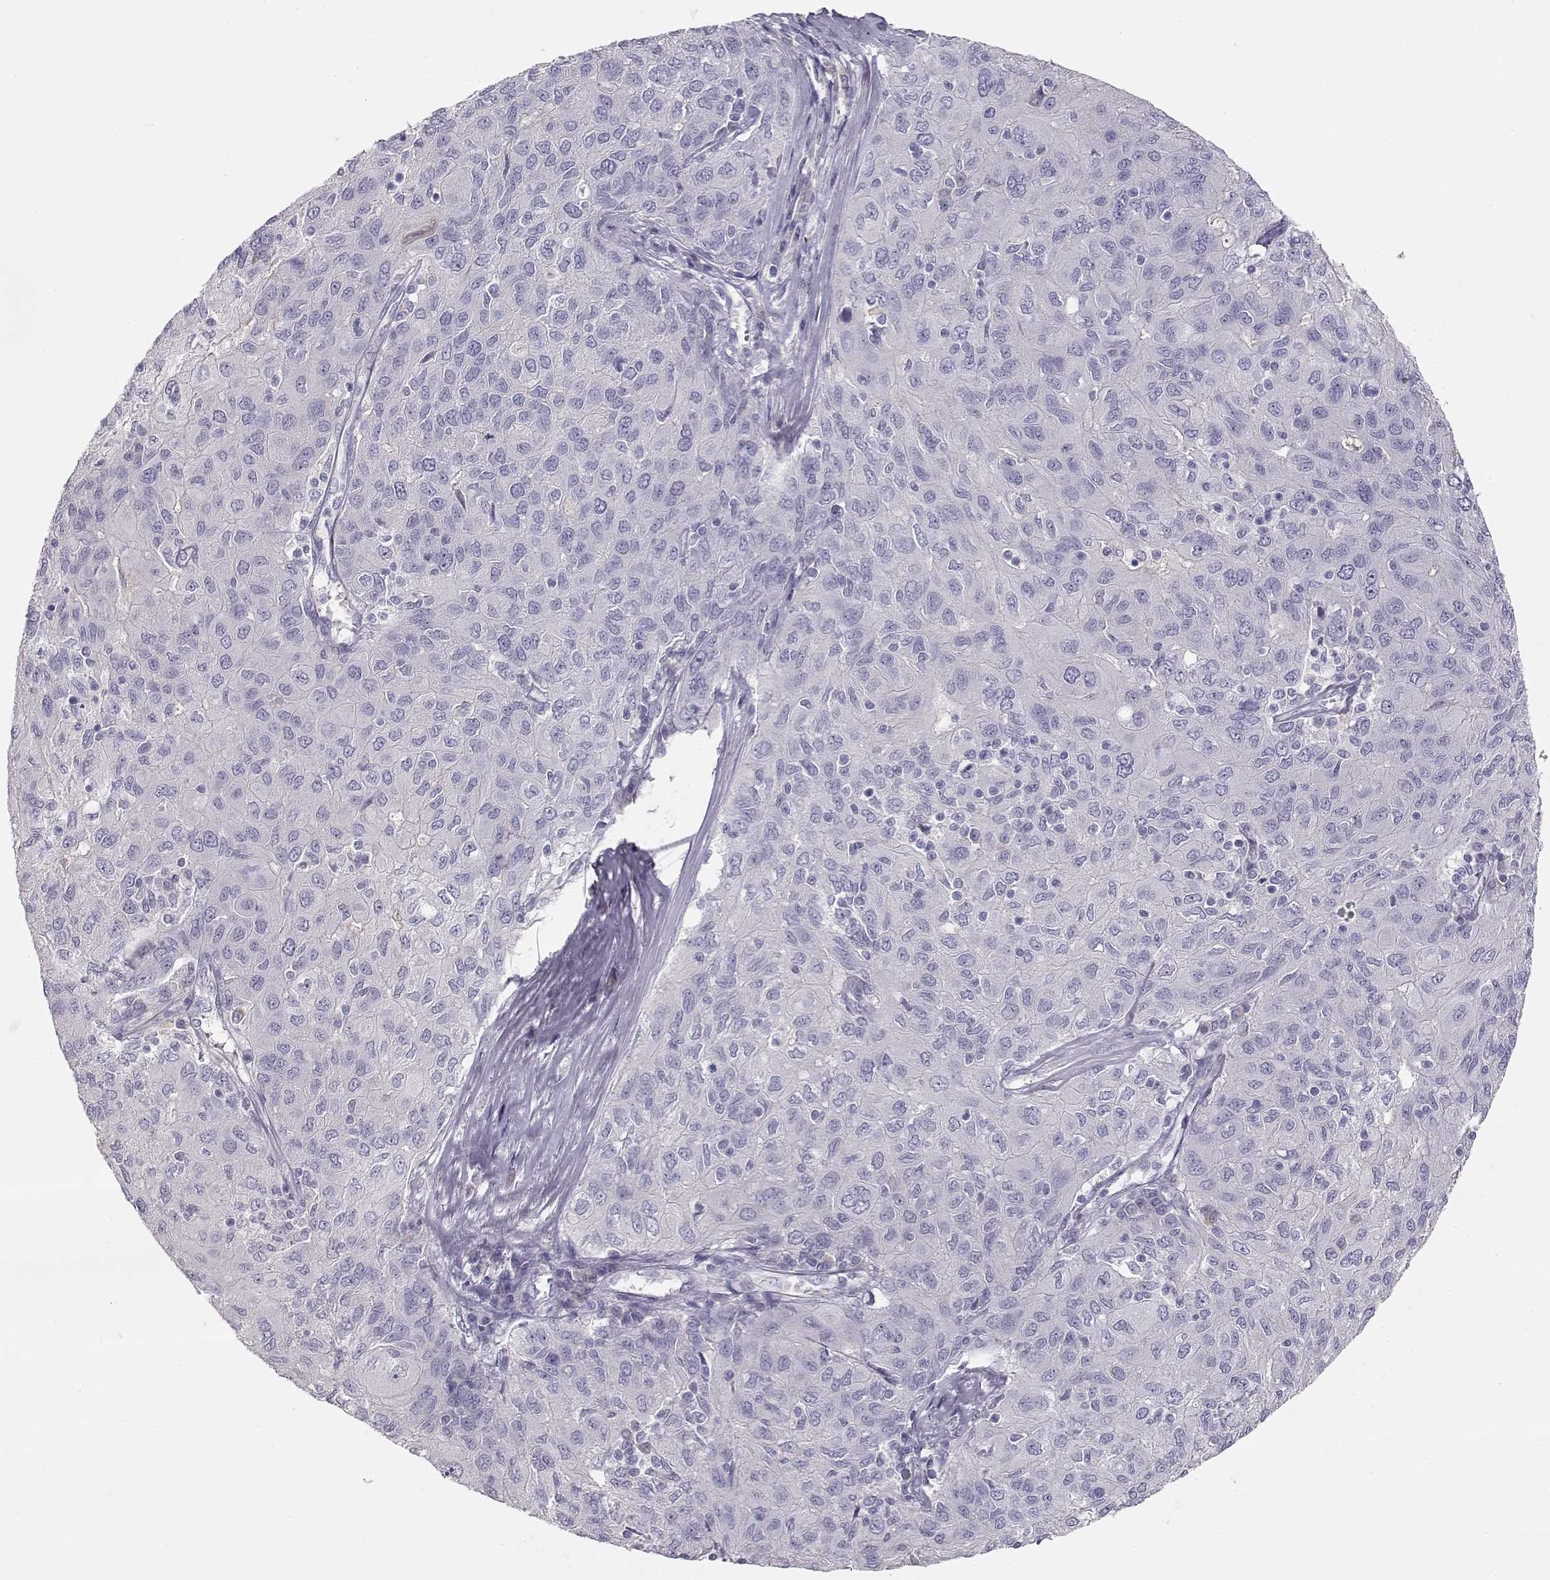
{"staining": {"intensity": "negative", "quantity": "none", "location": "none"}, "tissue": "ovarian cancer", "cell_type": "Tumor cells", "image_type": "cancer", "snomed": [{"axis": "morphology", "description": "Carcinoma, endometroid"}, {"axis": "topography", "description": "Ovary"}], "caption": "A micrograph of human ovarian cancer is negative for staining in tumor cells.", "gene": "SLCO6A1", "patient": {"sex": "female", "age": 50}}